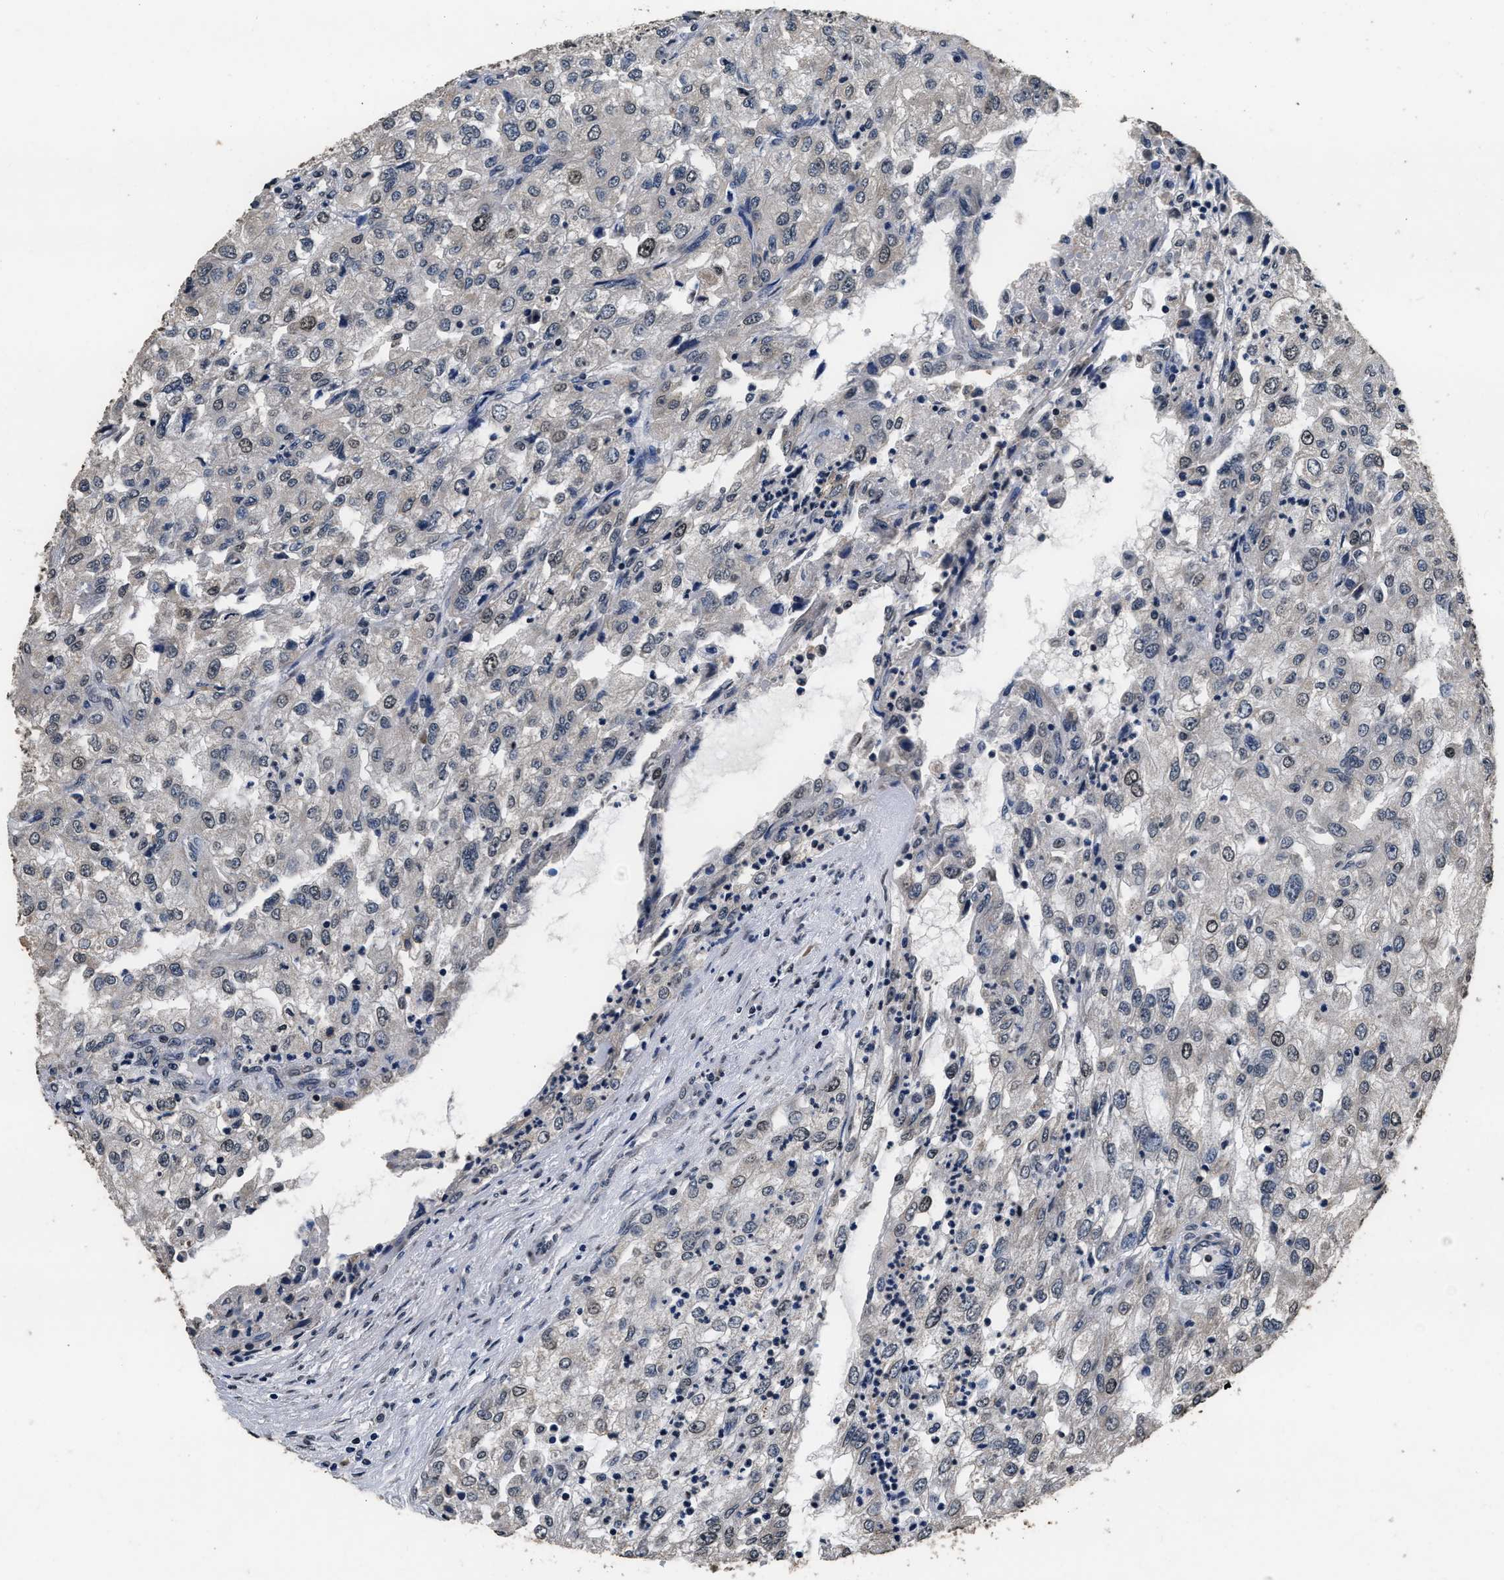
{"staining": {"intensity": "moderate", "quantity": "<25%", "location": "nuclear"}, "tissue": "renal cancer", "cell_type": "Tumor cells", "image_type": "cancer", "snomed": [{"axis": "morphology", "description": "Adenocarcinoma, NOS"}, {"axis": "topography", "description": "Kidney"}], "caption": "Brown immunohistochemical staining in renal cancer demonstrates moderate nuclear positivity in about <25% of tumor cells. Ihc stains the protein in brown and the nuclei are stained blue.", "gene": "CSTF1", "patient": {"sex": "female", "age": 54}}